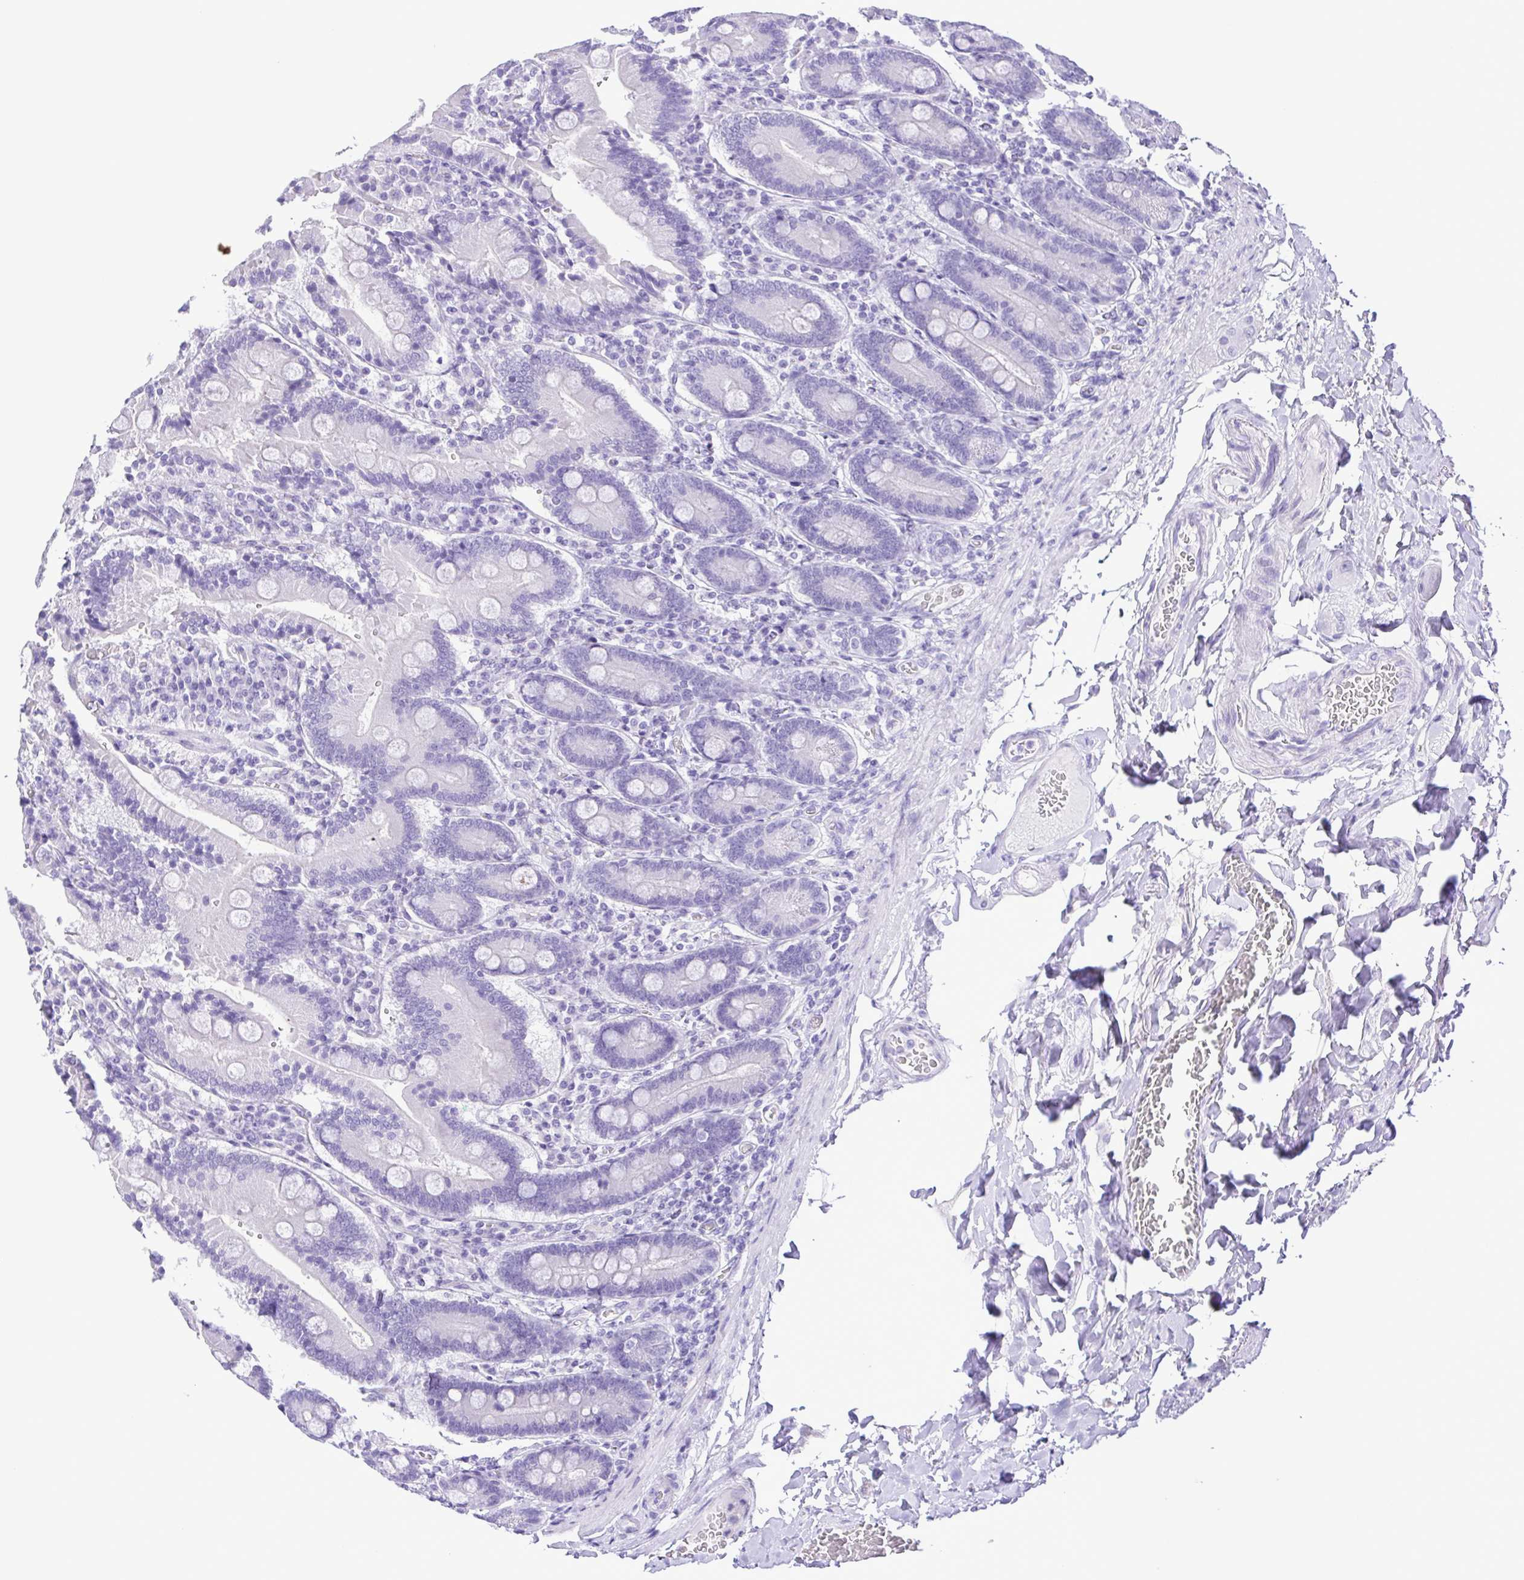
{"staining": {"intensity": "negative", "quantity": "none", "location": "none"}, "tissue": "duodenum", "cell_type": "Glandular cells", "image_type": "normal", "snomed": [{"axis": "morphology", "description": "Normal tissue, NOS"}, {"axis": "topography", "description": "Duodenum"}], "caption": "The micrograph displays no significant expression in glandular cells of duodenum. Brightfield microscopy of IHC stained with DAB (3,3'-diaminobenzidine) (brown) and hematoxylin (blue), captured at high magnification.", "gene": "CASP14", "patient": {"sex": "female", "age": 62}}